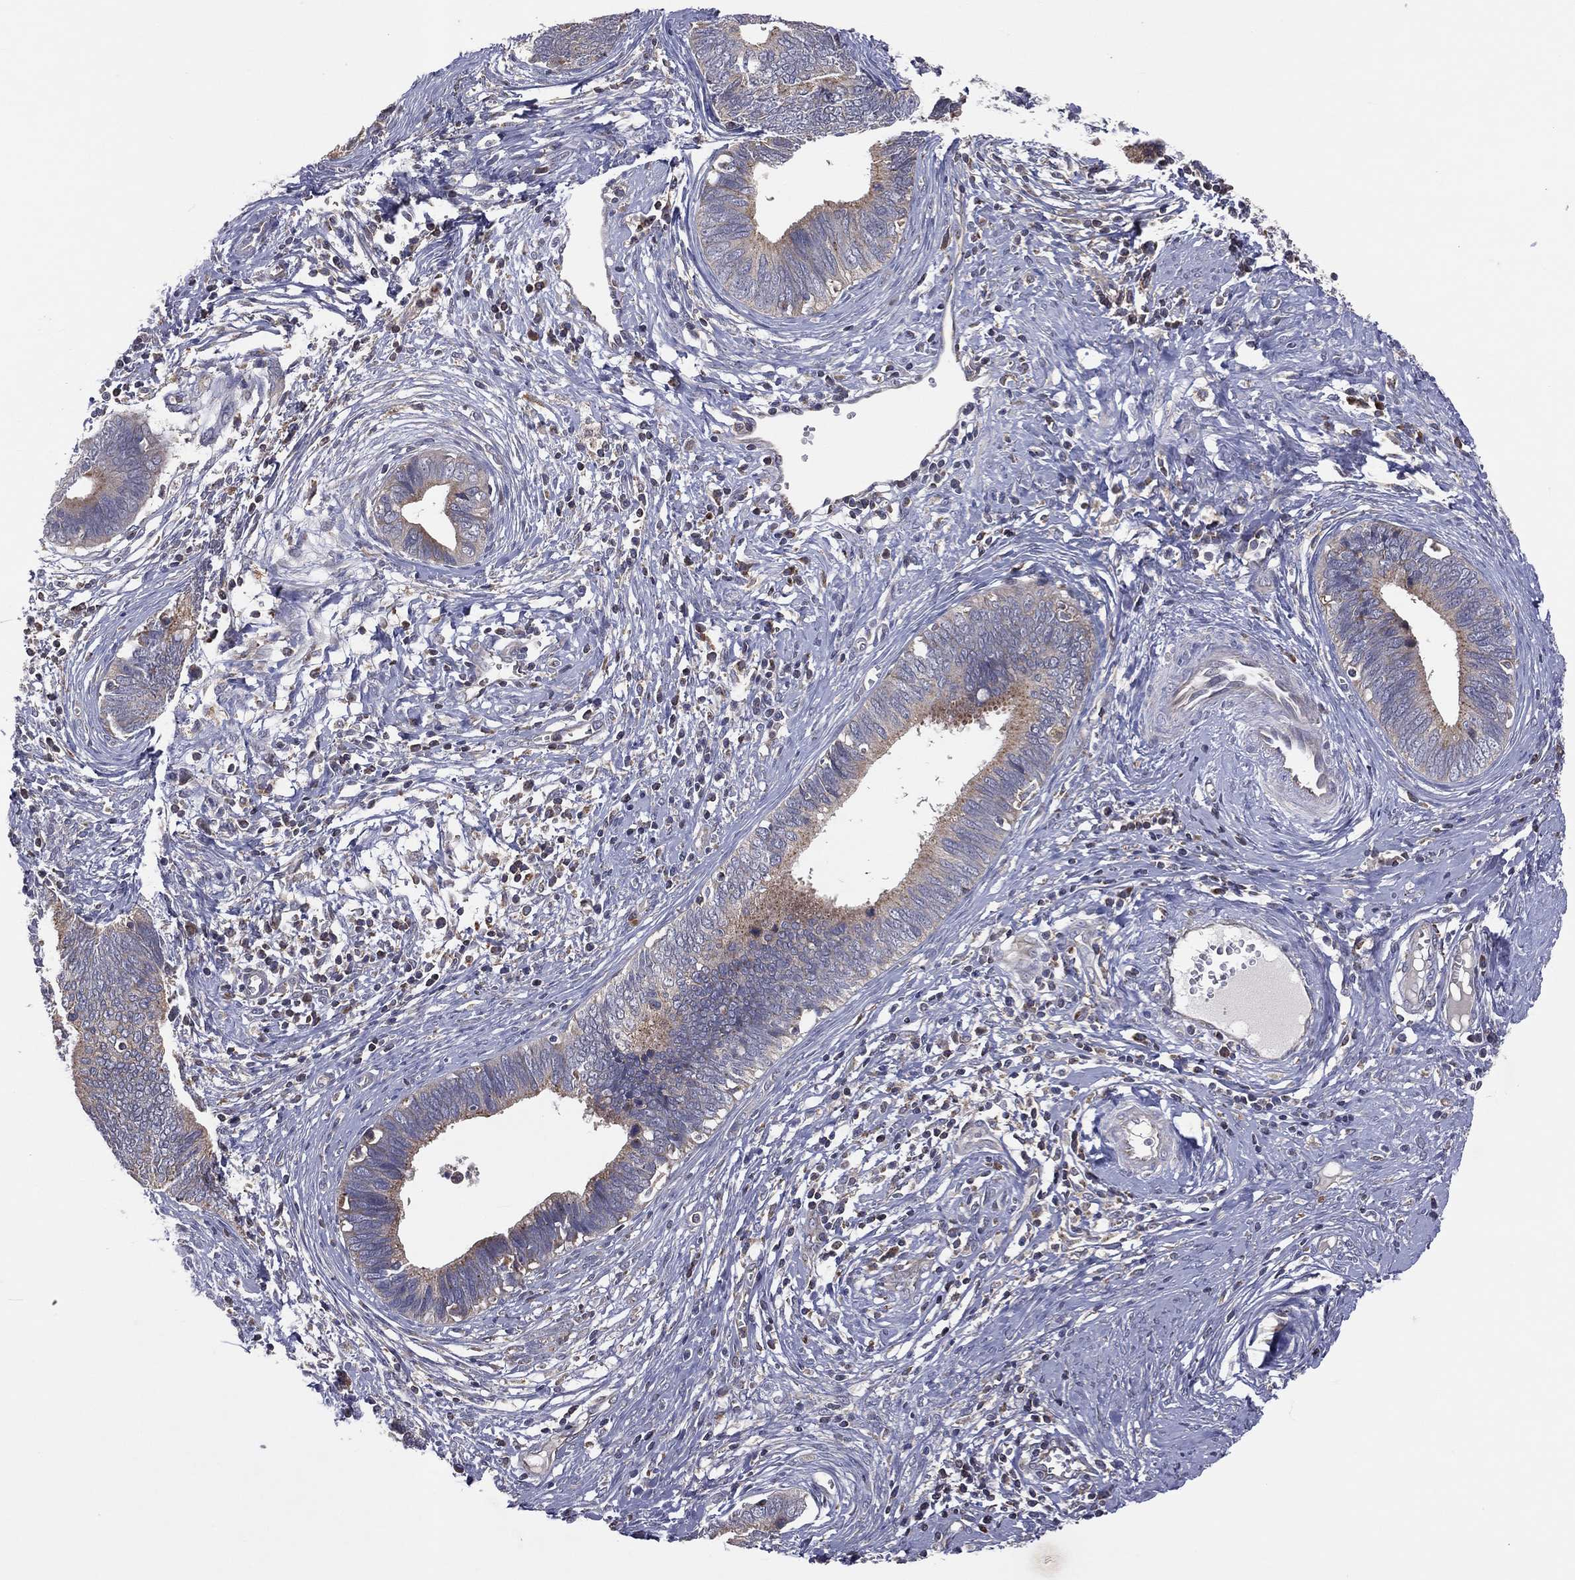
{"staining": {"intensity": "moderate", "quantity": "<25%", "location": "cytoplasmic/membranous"}, "tissue": "cervical cancer", "cell_type": "Tumor cells", "image_type": "cancer", "snomed": [{"axis": "morphology", "description": "Adenocarcinoma, NOS"}, {"axis": "topography", "description": "Cervix"}], "caption": "A brown stain shows moderate cytoplasmic/membranous positivity of a protein in human cervical cancer tumor cells.", "gene": "STARD3", "patient": {"sex": "female", "age": 42}}